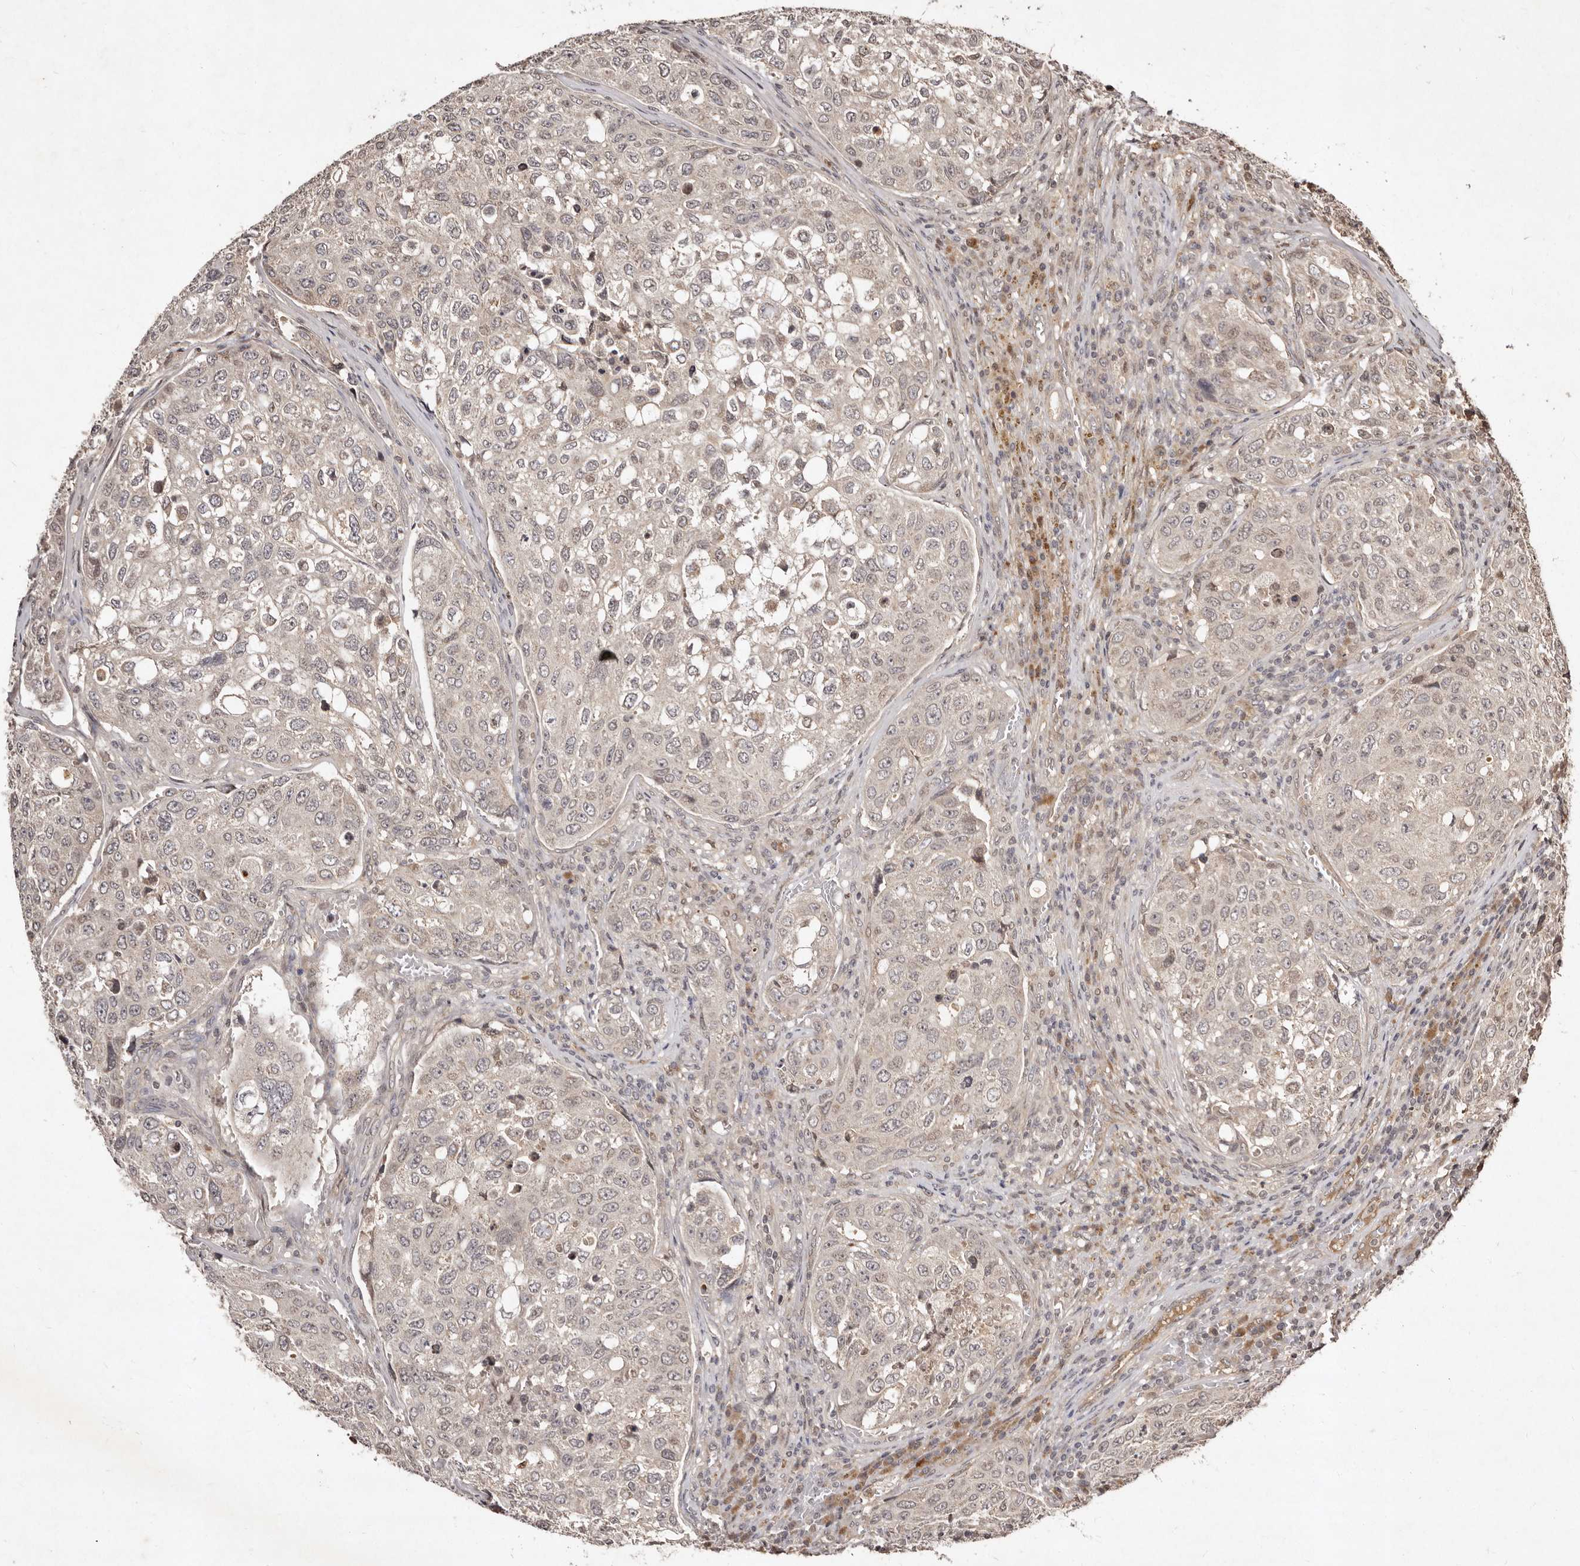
{"staining": {"intensity": "weak", "quantity": "25%-75%", "location": "cytoplasmic/membranous"}, "tissue": "urothelial cancer", "cell_type": "Tumor cells", "image_type": "cancer", "snomed": [{"axis": "morphology", "description": "Urothelial carcinoma, High grade"}, {"axis": "topography", "description": "Lymph node"}, {"axis": "topography", "description": "Urinary bladder"}], "caption": "Immunohistochemistry micrograph of urothelial cancer stained for a protein (brown), which displays low levels of weak cytoplasmic/membranous expression in approximately 25%-75% of tumor cells.", "gene": "LCORL", "patient": {"sex": "male", "age": 51}}